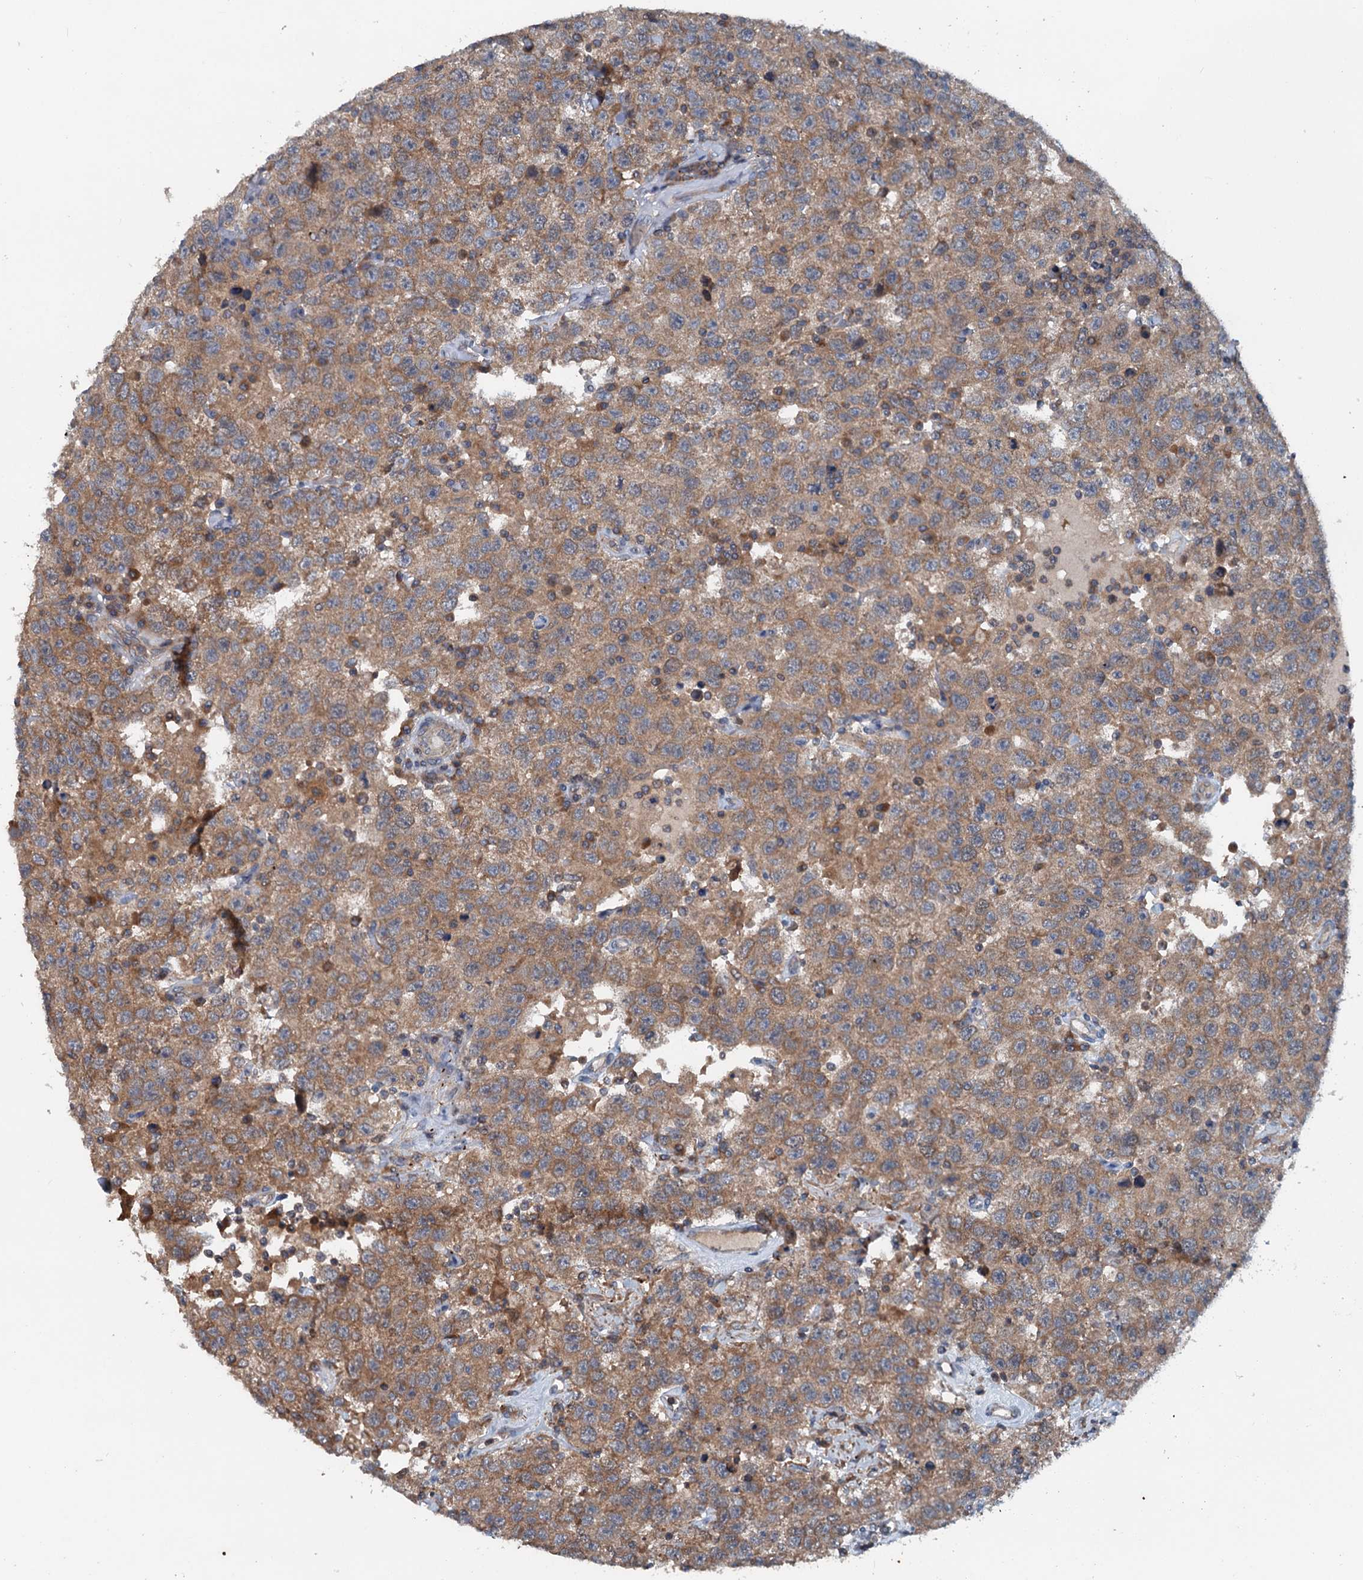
{"staining": {"intensity": "moderate", "quantity": ">75%", "location": "cytoplasmic/membranous"}, "tissue": "testis cancer", "cell_type": "Tumor cells", "image_type": "cancer", "snomed": [{"axis": "morphology", "description": "Seminoma, NOS"}, {"axis": "topography", "description": "Testis"}], "caption": "Protein staining of testis cancer (seminoma) tissue shows moderate cytoplasmic/membranous positivity in approximately >75% of tumor cells. (brown staining indicates protein expression, while blue staining denotes nuclei).", "gene": "TEDC1", "patient": {"sex": "male", "age": 41}}